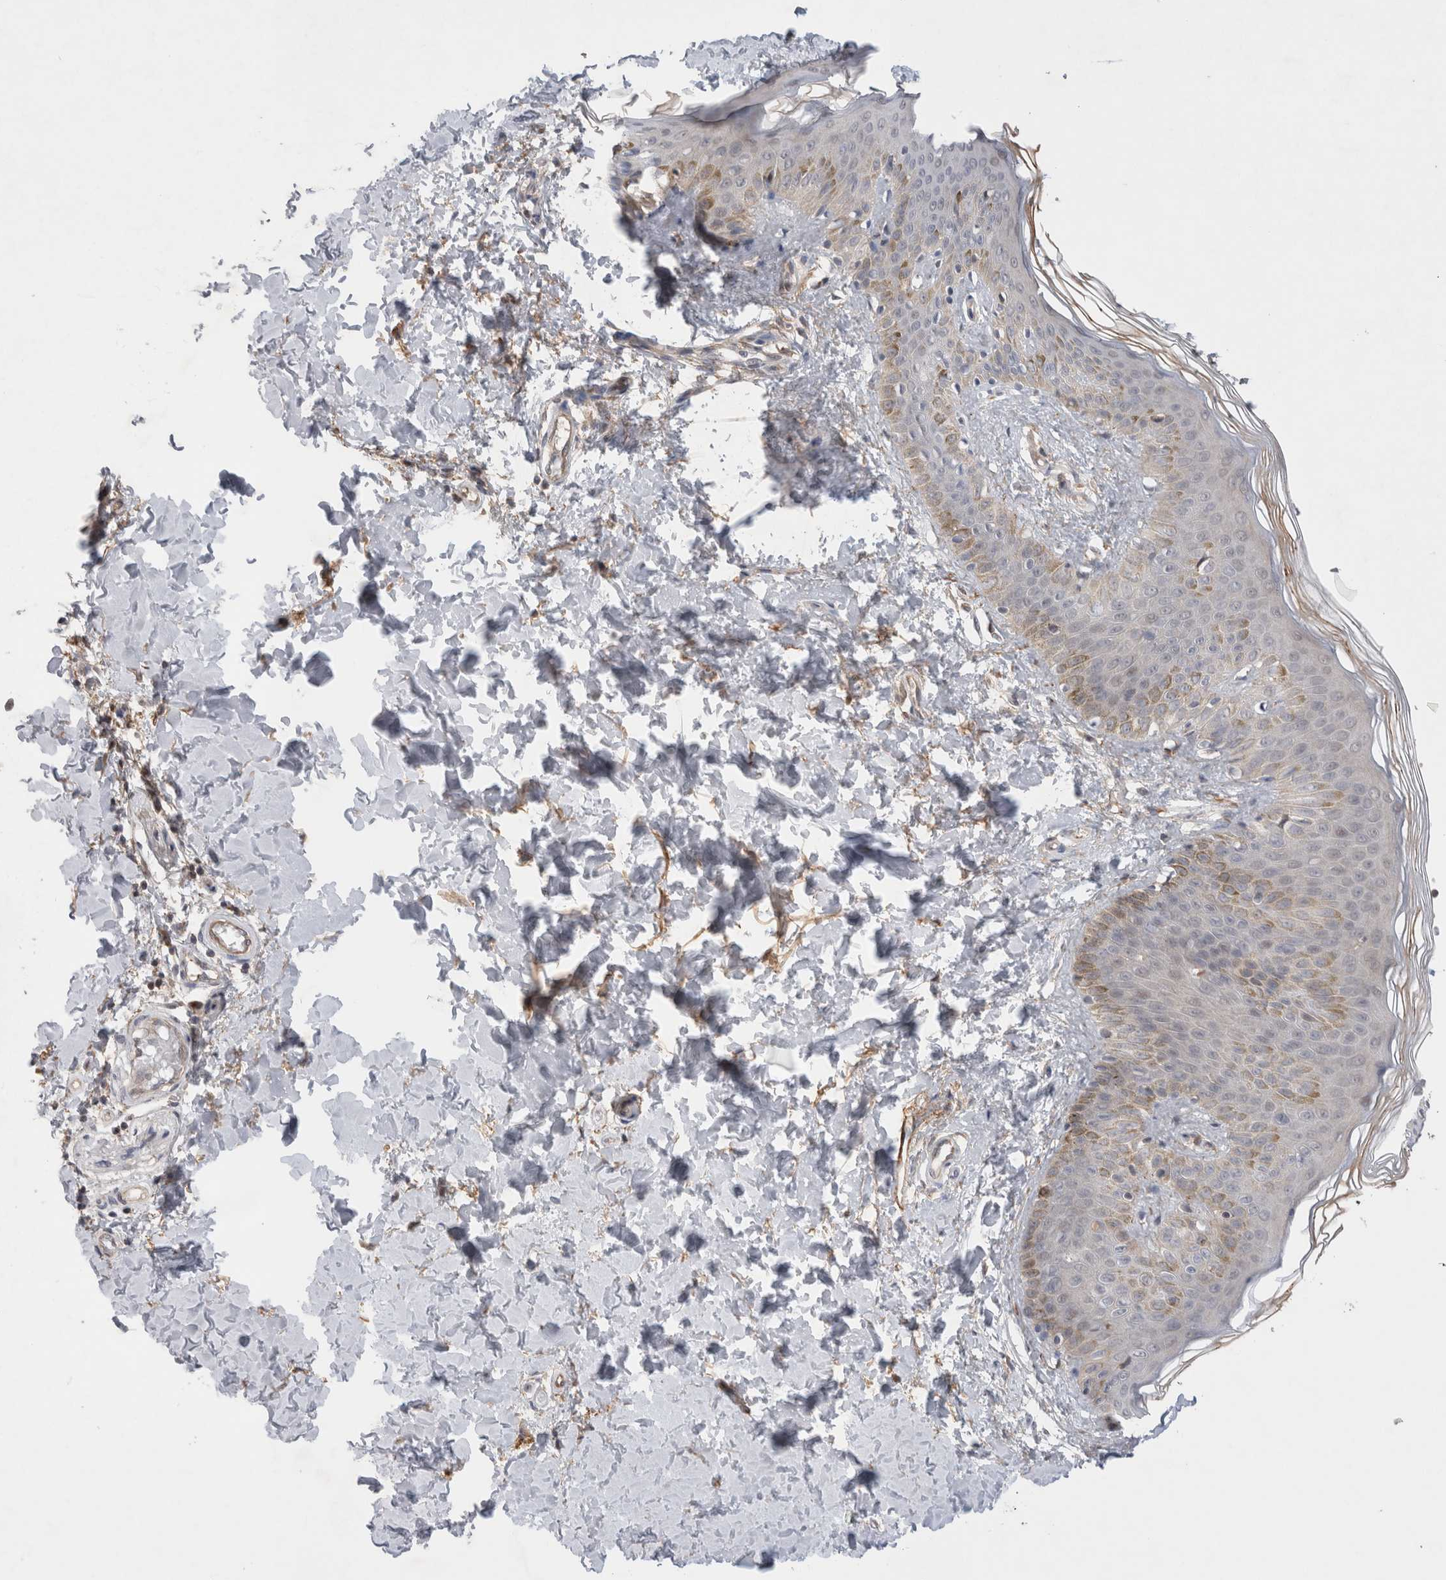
{"staining": {"intensity": "moderate", "quantity": ">75%", "location": "cytoplasmic/membranous"}, "tissue": "skin", "cell_type": "Fibroblasts", "image_type": "normal", "snomed": [{"axis": "morphology", "description": "Normal tissue, NOS"}, {"axis": "morphology", "description": "Neoplasm, benign, NOS"}, {"axis": "topography", "description": "Skin"}, {"axis": "topography", "description": "Soft tissue"}], "caption": "There is medium levels of moderate cytoplasmic/membranous expression in fibroblasts of benign skin, as demonstrated by immunohistochemical staining (brown color).", "gene": "GSDMB", "patient": {"sex": "male", "age": 26}}